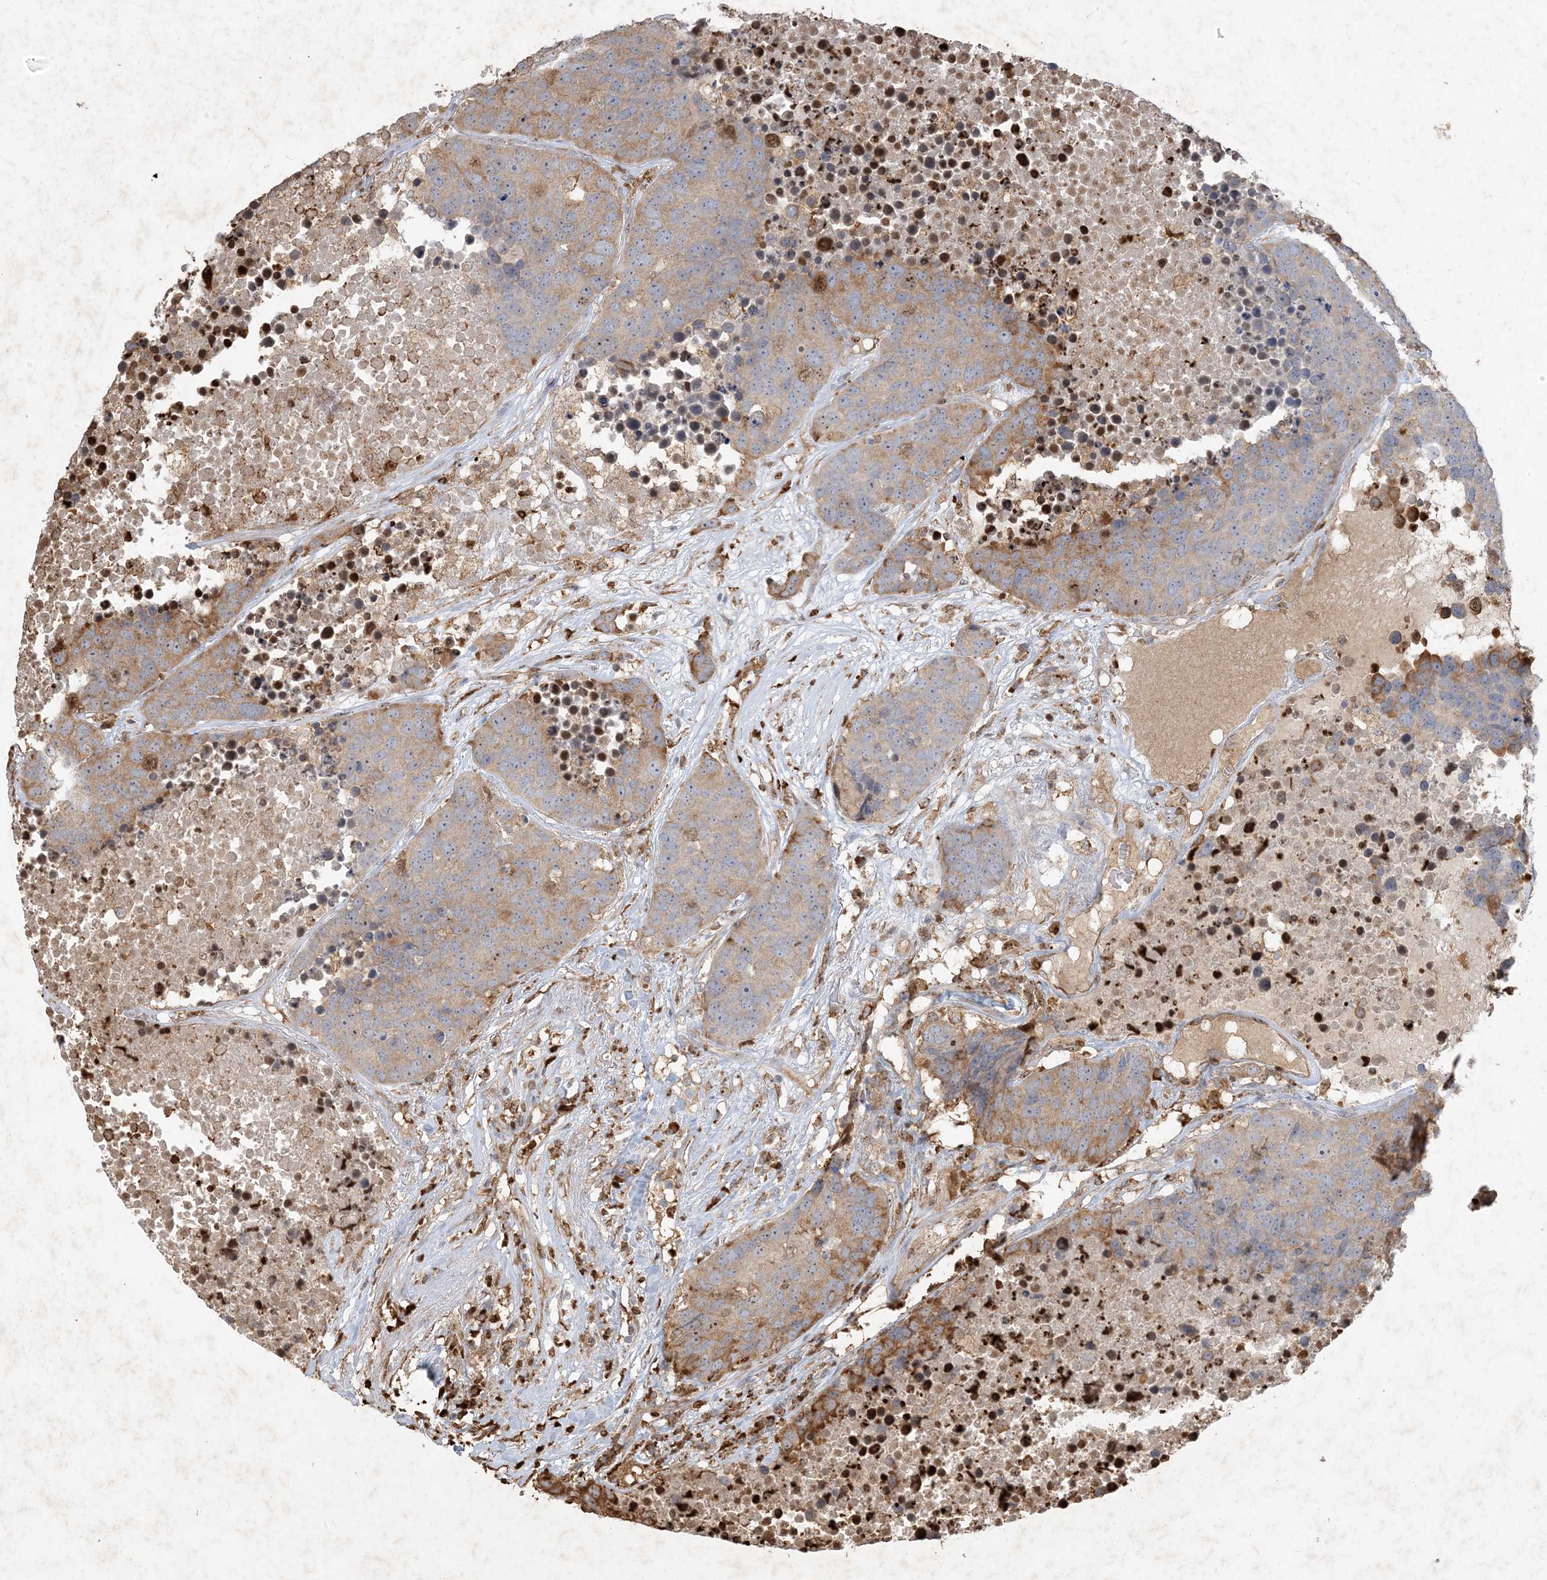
{"staining": {"intensity": "moderate", "quantity": "25%-75%", "location": "cytoplasmic/membranous"}, "tissue": "carcinoid", "cell_type": "Tumor cells", "image_type": "cancer", "snomed": [{"axis": "morphology", "description": "Carcinoid, malignant, NOS"}, {"axis": "topography", "description": "Lung"}], "caption": "There is medium levels of moderate cytoplasmic/membranous positivity in tumor cells of carcinoid, as demonstrated by immunohistochemical staining (brown color).", "gene": "MCOLN1", "patient": {"sex": "male", "age": 60}}